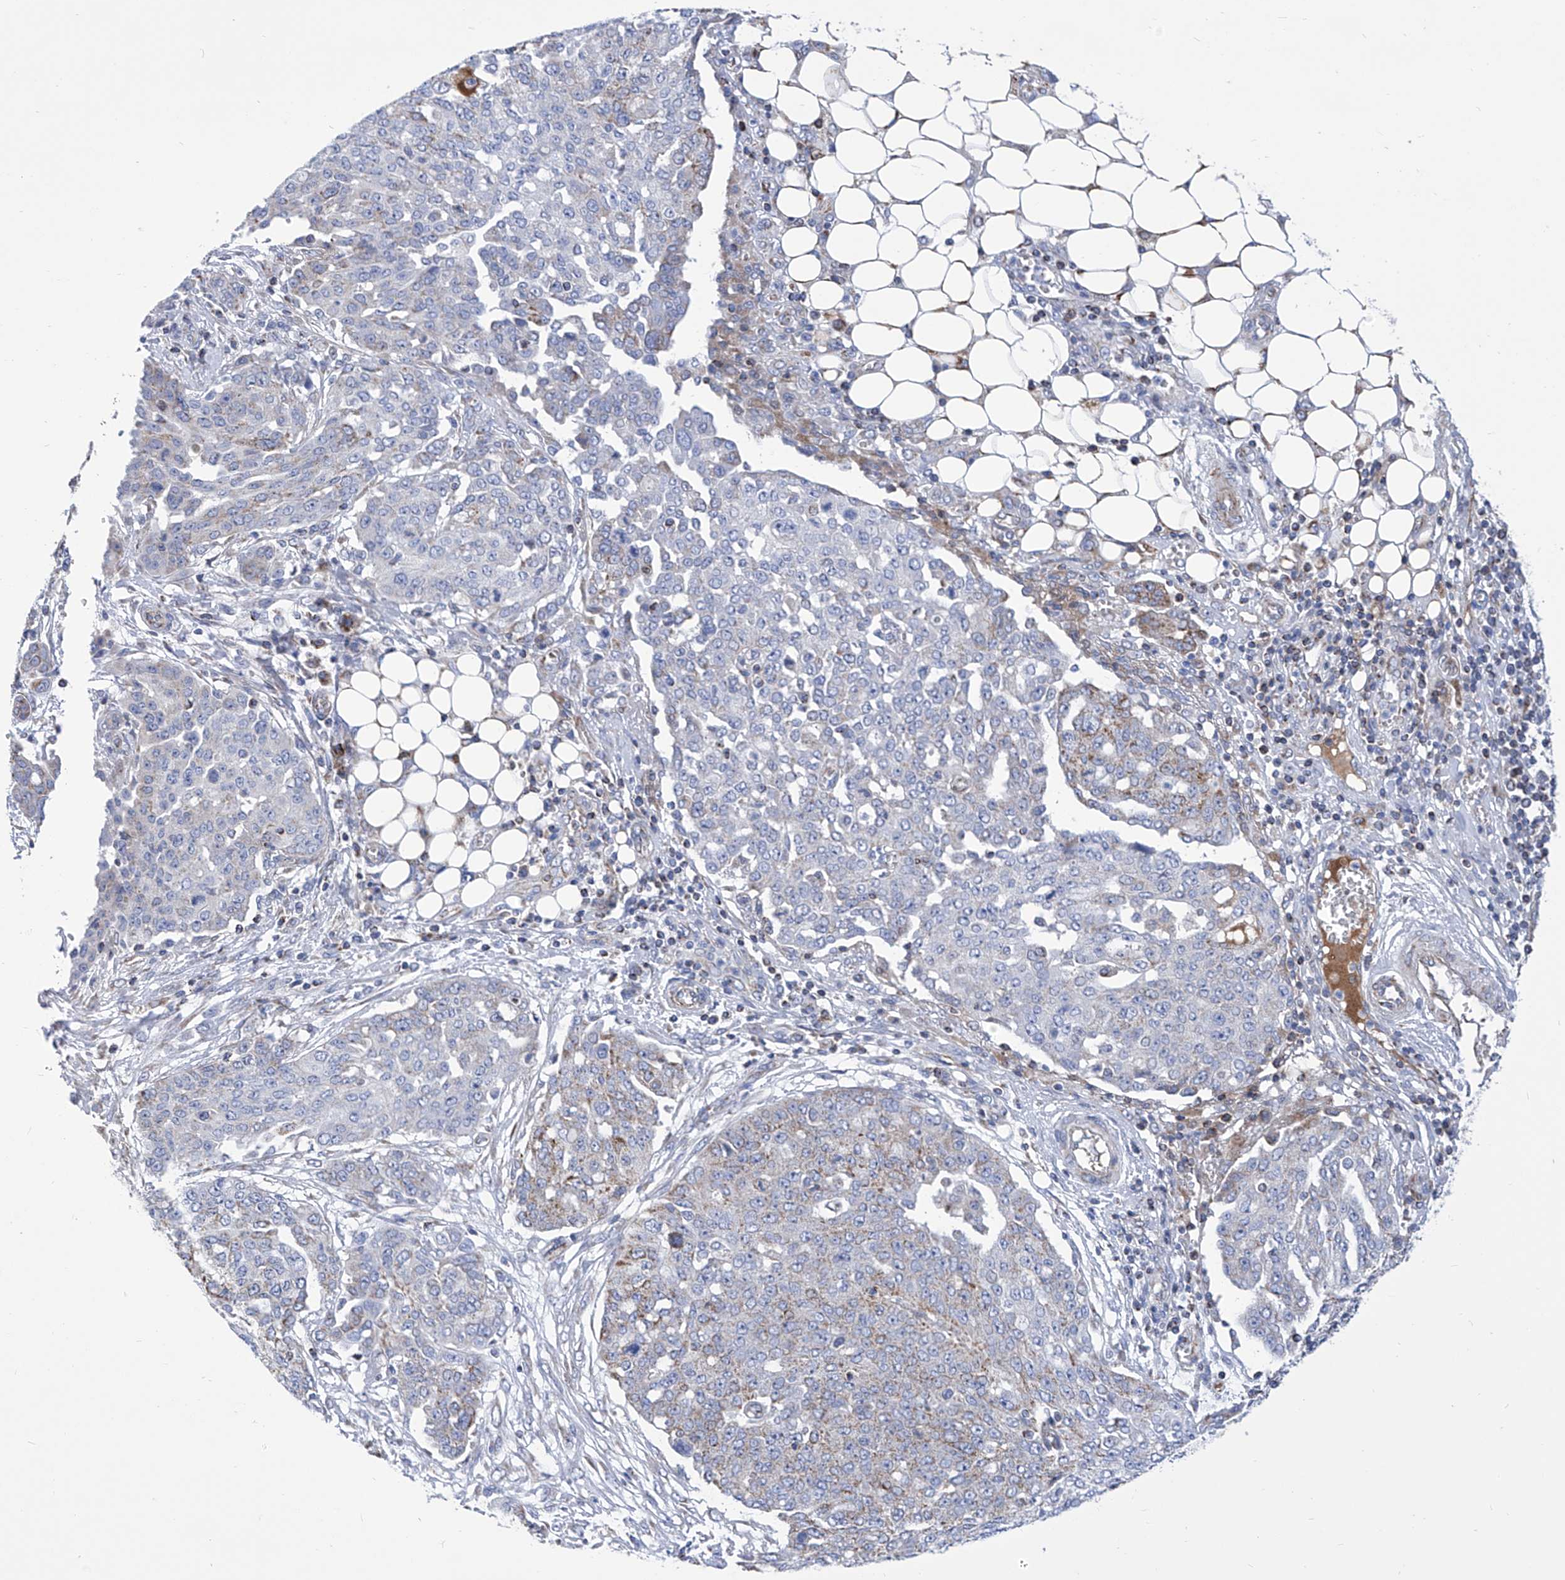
{"staining": {"intensity": "moderate", "quantity": "<25%", "location": "cytoplasmic/membranous"}, "tissue": "ovarian cancer", "cell_type": "Tumor cells", "image_type": "cancer", "snomed": [{"axis": "morphology", "description": "Cystadenocarcinoma, serous, NOS"}, {"axis": "topography", "description": "Soft tissue"}, {"axis": "topography", "description": "Ovary"}], "caption": "A brown stain shows moderate cytoplasmic/membranous positivity of a protein in human serous cystadenocarcinoma (ovarian) tumor cells.", "gene": "SRBD1", "patient": {"sex": "female", "age": 57}}